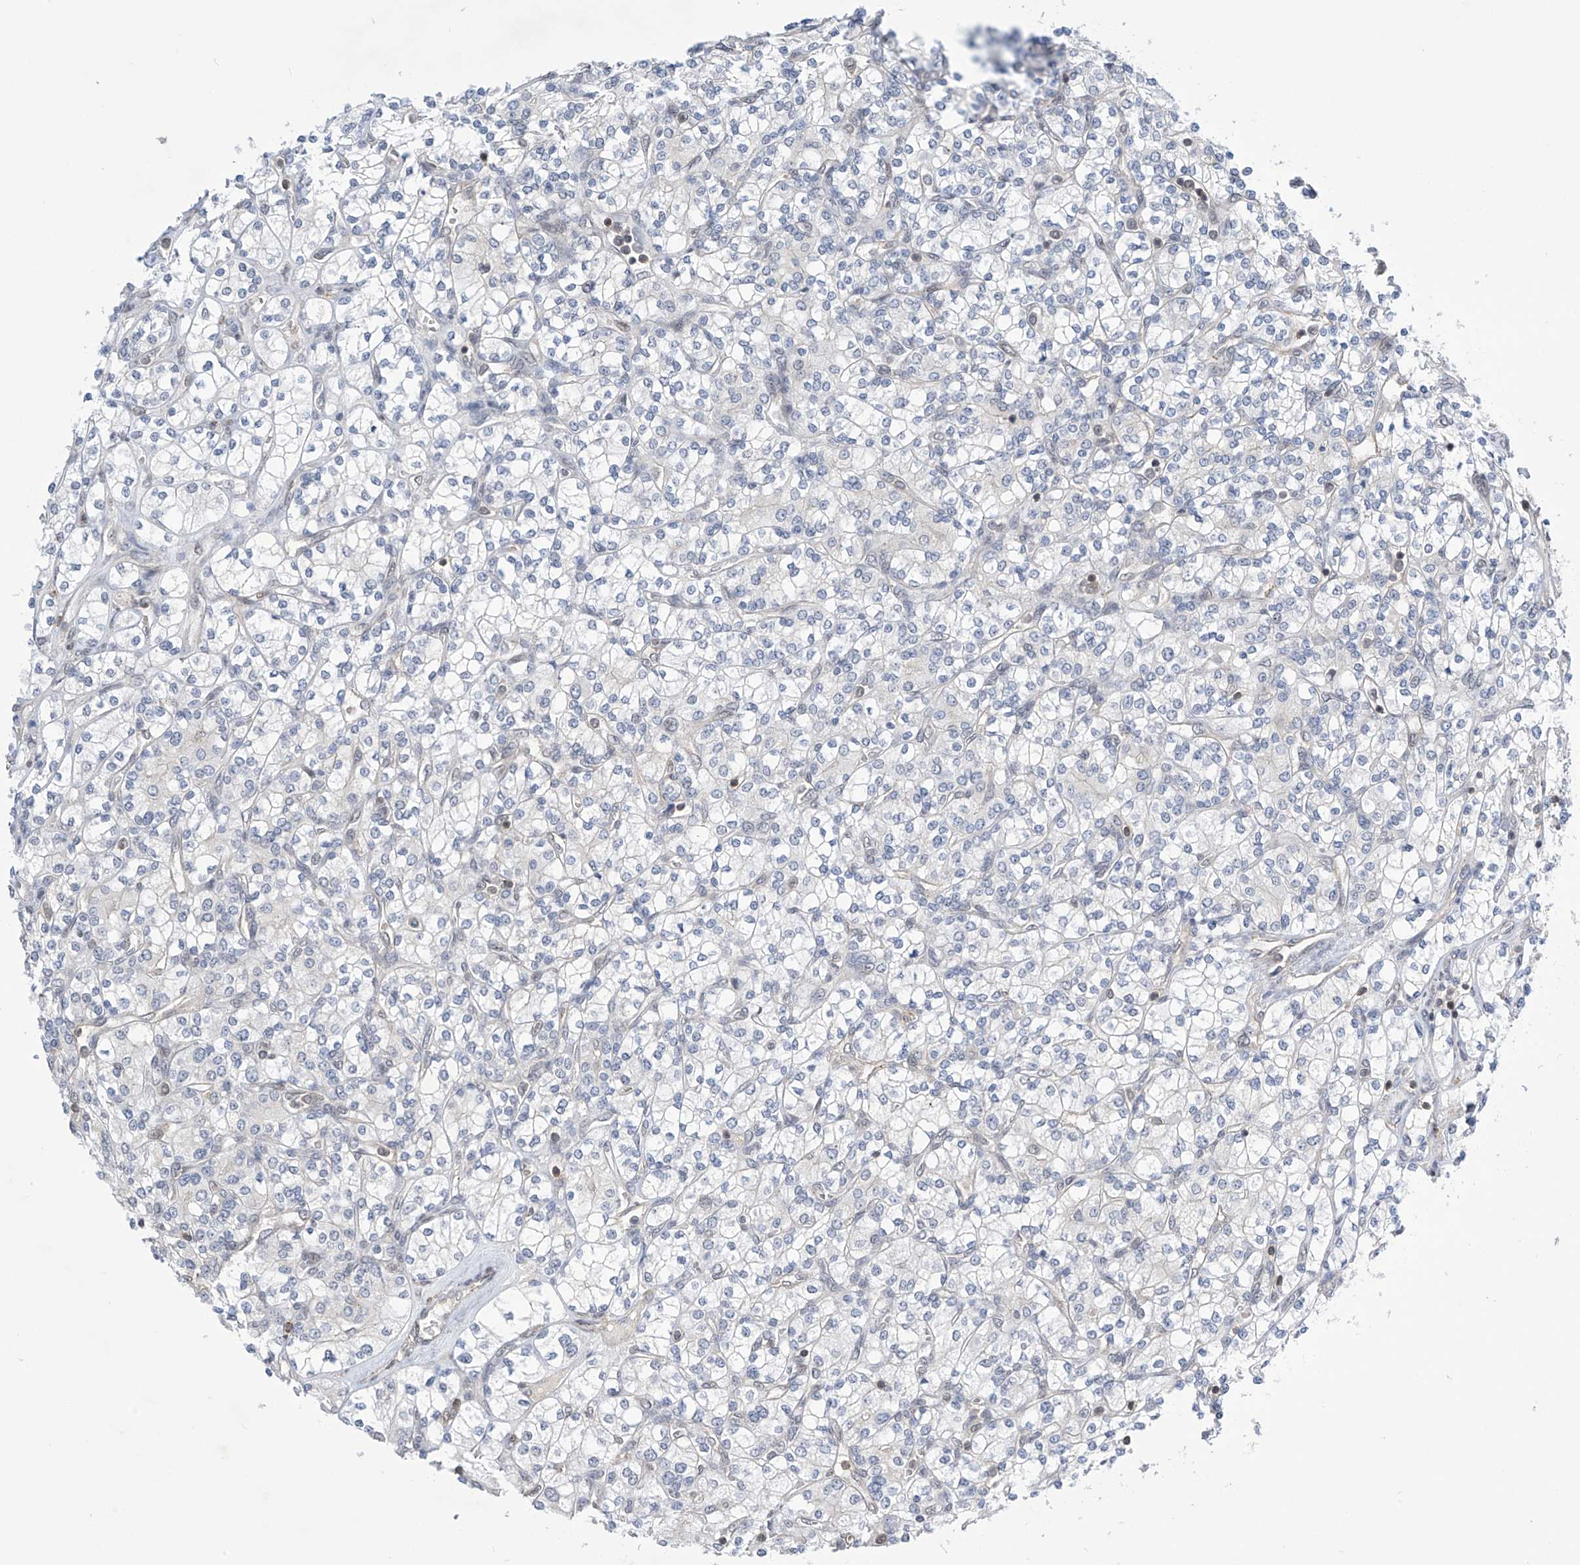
{"staining": {"intensity": "negative", "quantity": "none", "location": "none"}, "tissue": "renal cancer", "cell_type": "Tumor cells", "image_type": "cancer", "snomed": [{"axis": "morphology", "description": "Adenocarcinoma, NOS"}, {"axis": "topography", "description": "Kidney"}], "caption": "DAB immunohistochemical staining of human renal adenocarcinoma reveals no significant positivity in tumor cells.", "gene": "MSL3", "patient": {"sex": "male", "age": 77}}